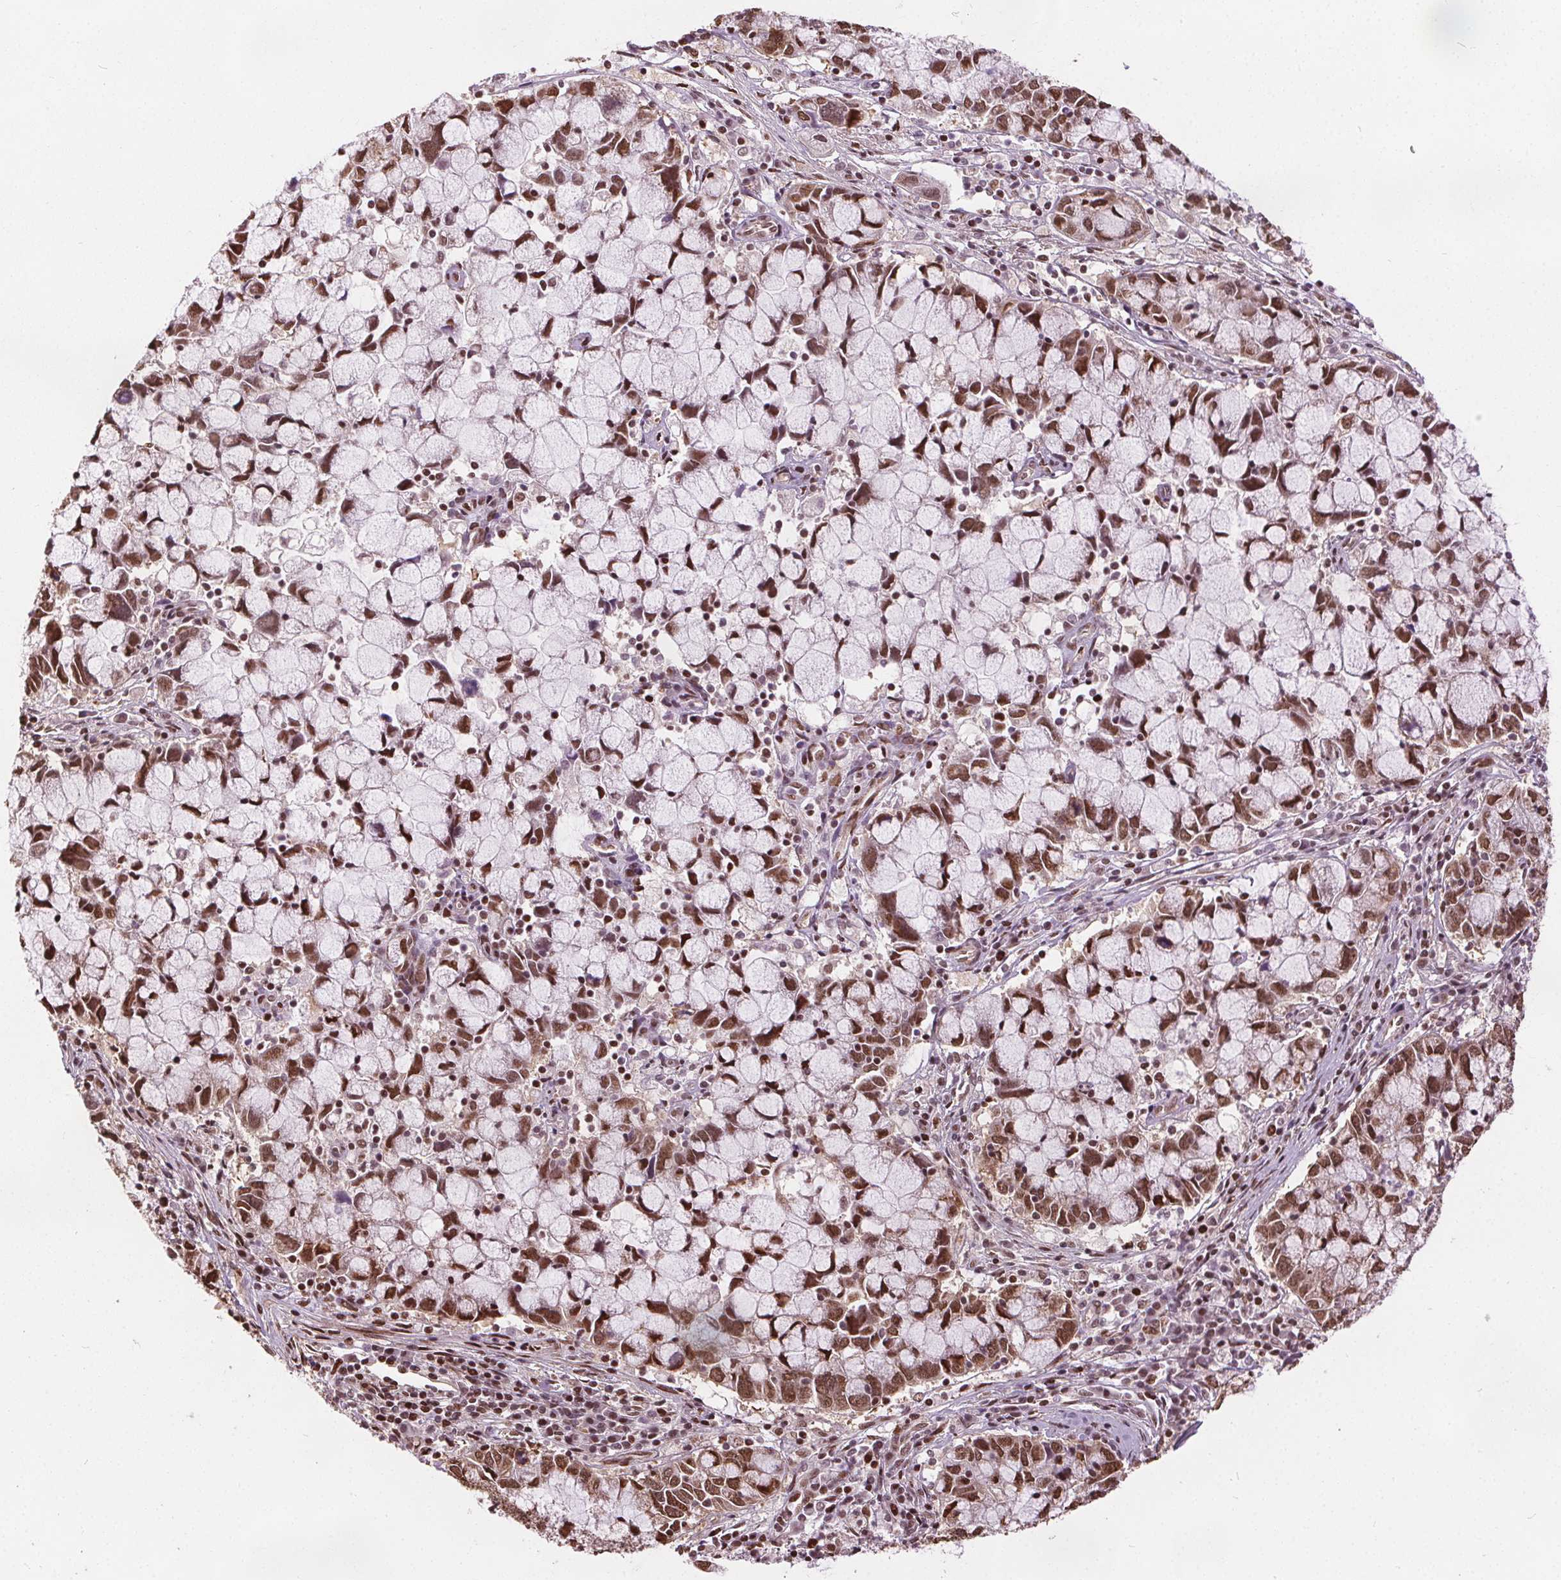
{"staining": {"intensity": "strong", "quantity": ">75%", "location": "nuclear"}, "tissue": "cervical cancer", "cell_type": "Tumor cells", "image_type": "cancer", "snomed": [{"axis": "morphology", "description": "Adenocarcinoma, NOS"}, {"axis": "topography", "description": "Cervix"}], "caption": "Immunohistochemistry staining of cervical cancer, which displays high levels of strong nuclear expression in approximately >75% of tumor cells indicating strong nuclear protein staining. The staining was performed using DAB (3,3'-diaminobenzidine) (brown) for protein detection and nuclei were counterstained in hematoxylin (blue).", "gene": "ISLR2", "patient": {"sex": "female", "age": 40}}